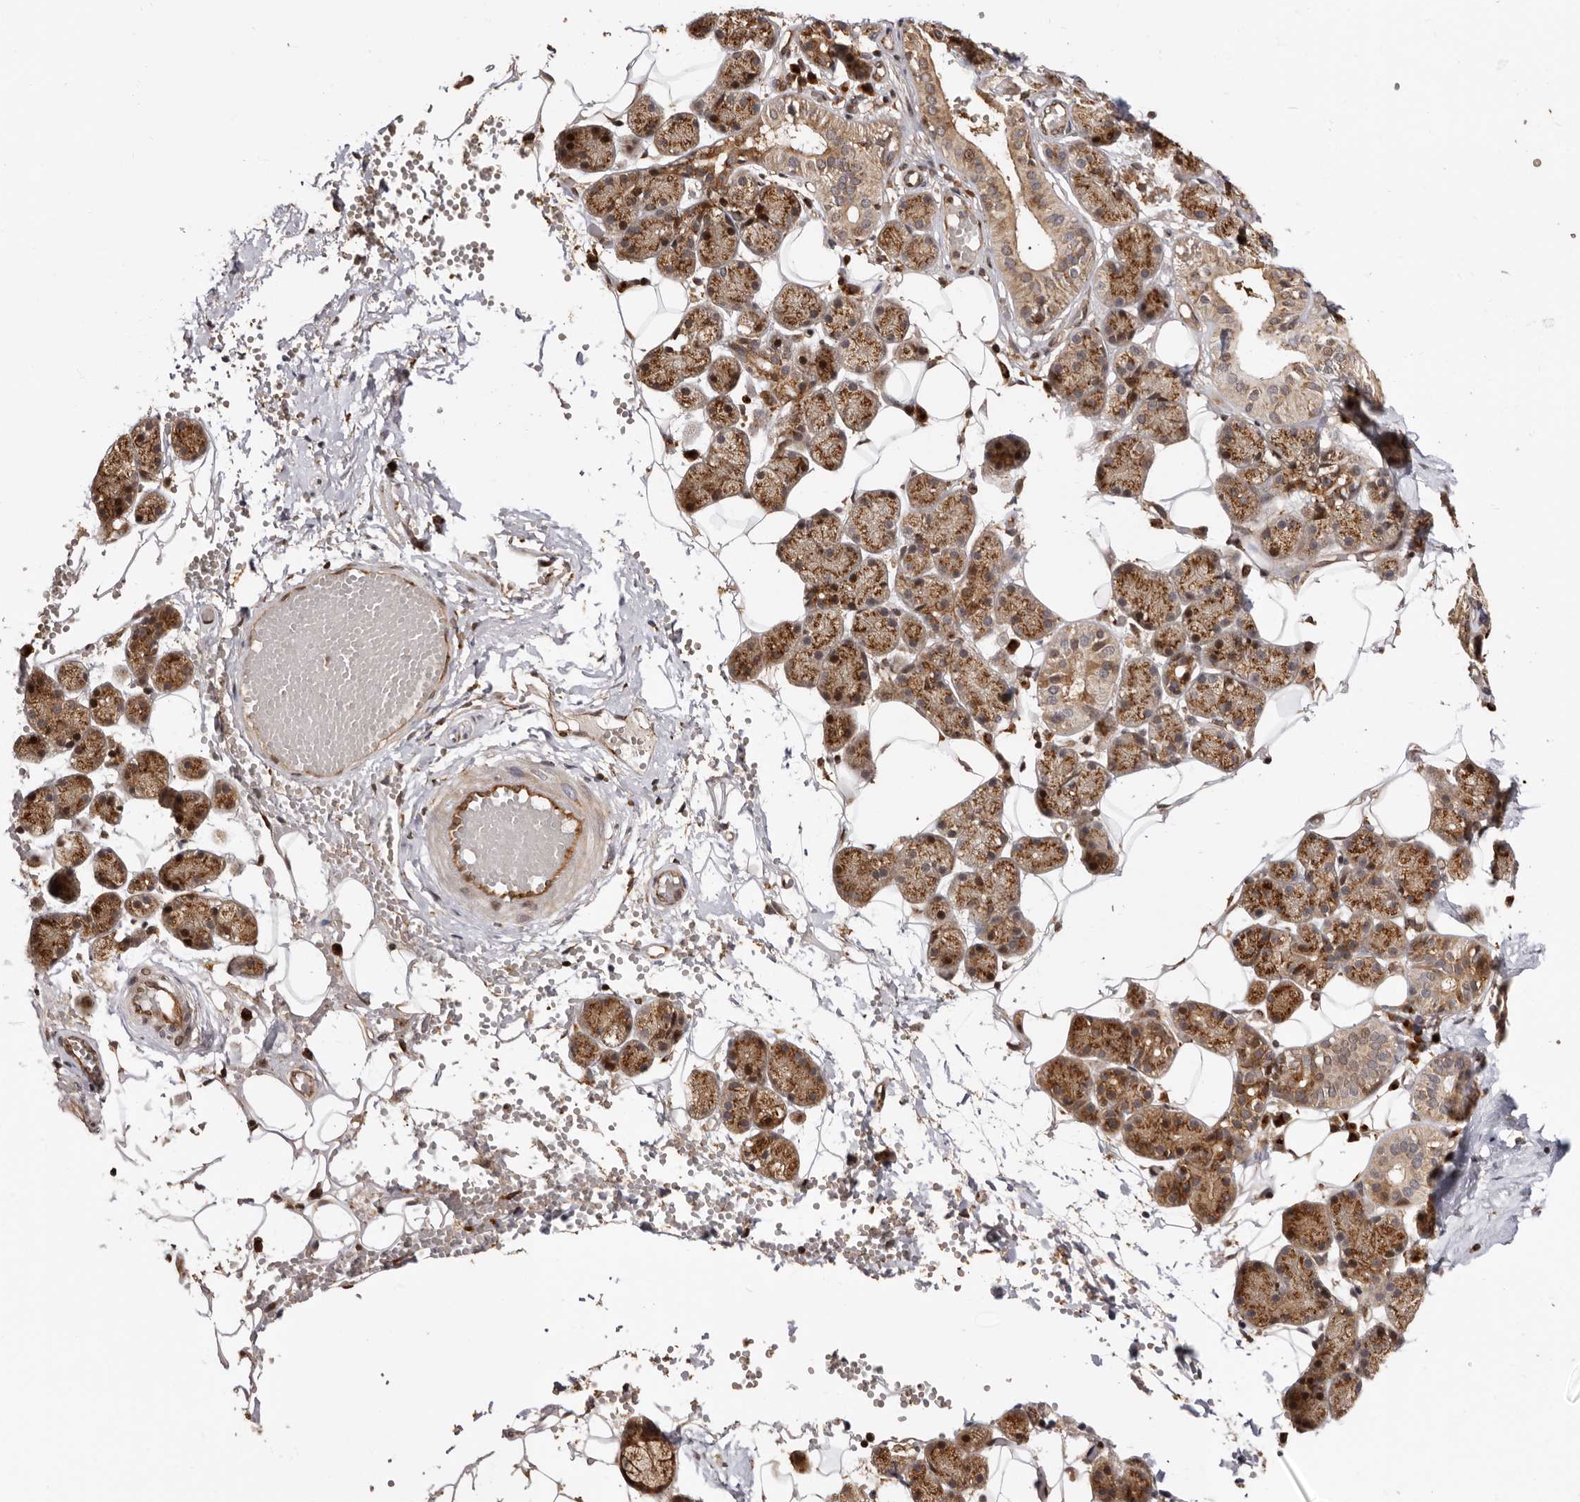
{"staining": {"intensity": "strong", "quantity": ">75%", "location": "cytoplasmic/membranous,nuclear"}, "tissue": "salivary gland", "cell_type": "Glandular cells", "image_type": "normal", "snomed": [{"axis": "morphology", "description": "Normal tissue, NOS"}, {"axis": "topography", "description": "Salivary gland"}], "caption": "This photomicrograph displays unremarkable salivary gland stained with IHC to label a protein in brown. The cytoplasmic/membranous,nuclear of glandular cells show strong positivity for the protein. Nuclei are counter-stained blue.", "gene": "GPR27", "patient": {"sex": "female", "age": 33}}